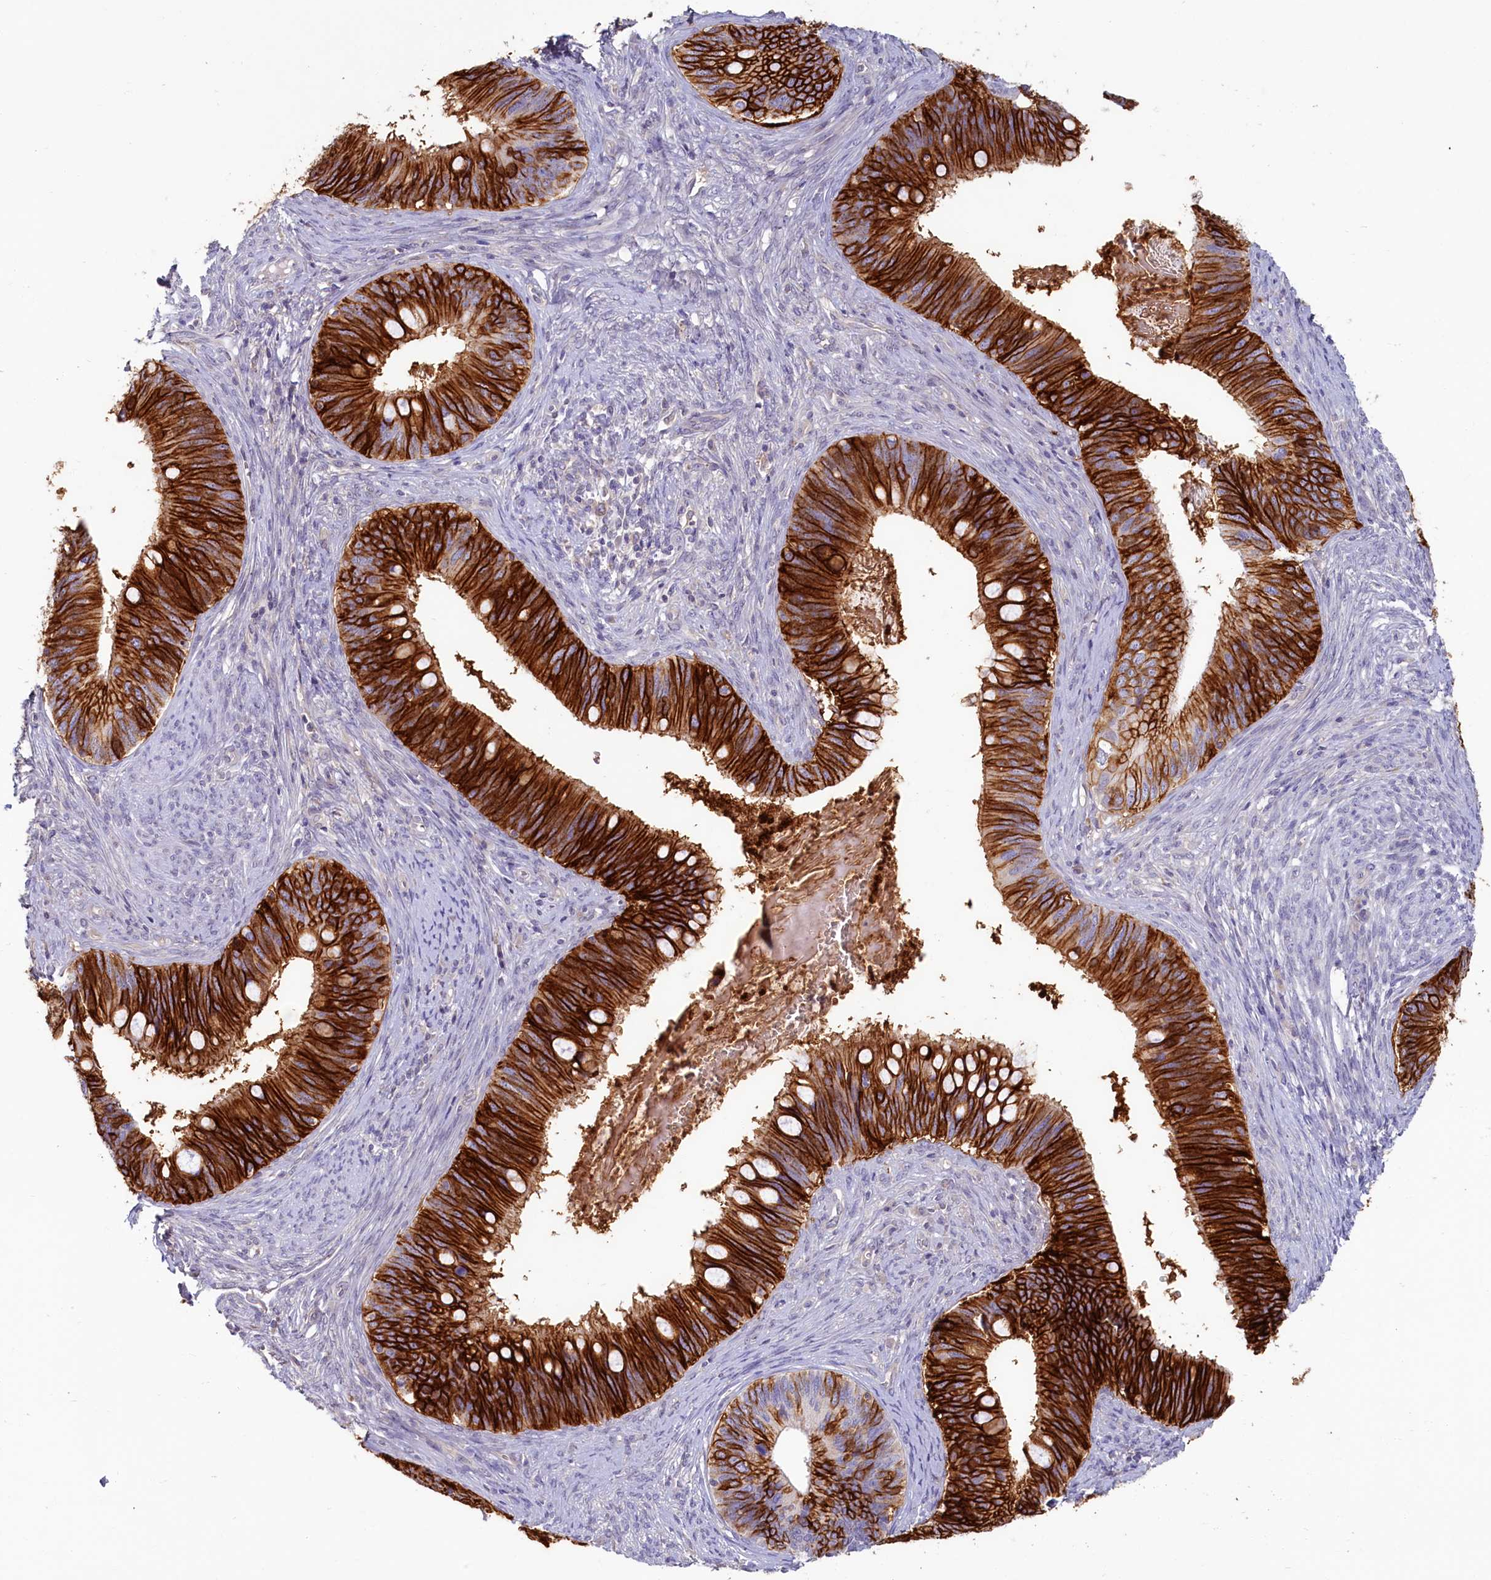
{"staining": {"intensity": "strong", "quantity": ">75%", "location": "cytoplasmic/membranous"}, "tissue": "cervical cancer", "cell_type": "Tumor cells", "image_type": "cancer", "snomed": [{"axis": "morphology", "description": "Adenocarcinoma, NOS"}, {"axis": "topography", "description": "Cervix"}], "caption": "Immunohistochemical staining of cervical cancer reveals strong cytoplasmic/membranous protein expression in about >75% of tumor cells. (IHC, brightfield microscopy, high magnification).", "gene": "PDE6D", "patient": {"sex": "female", "age": 42}}